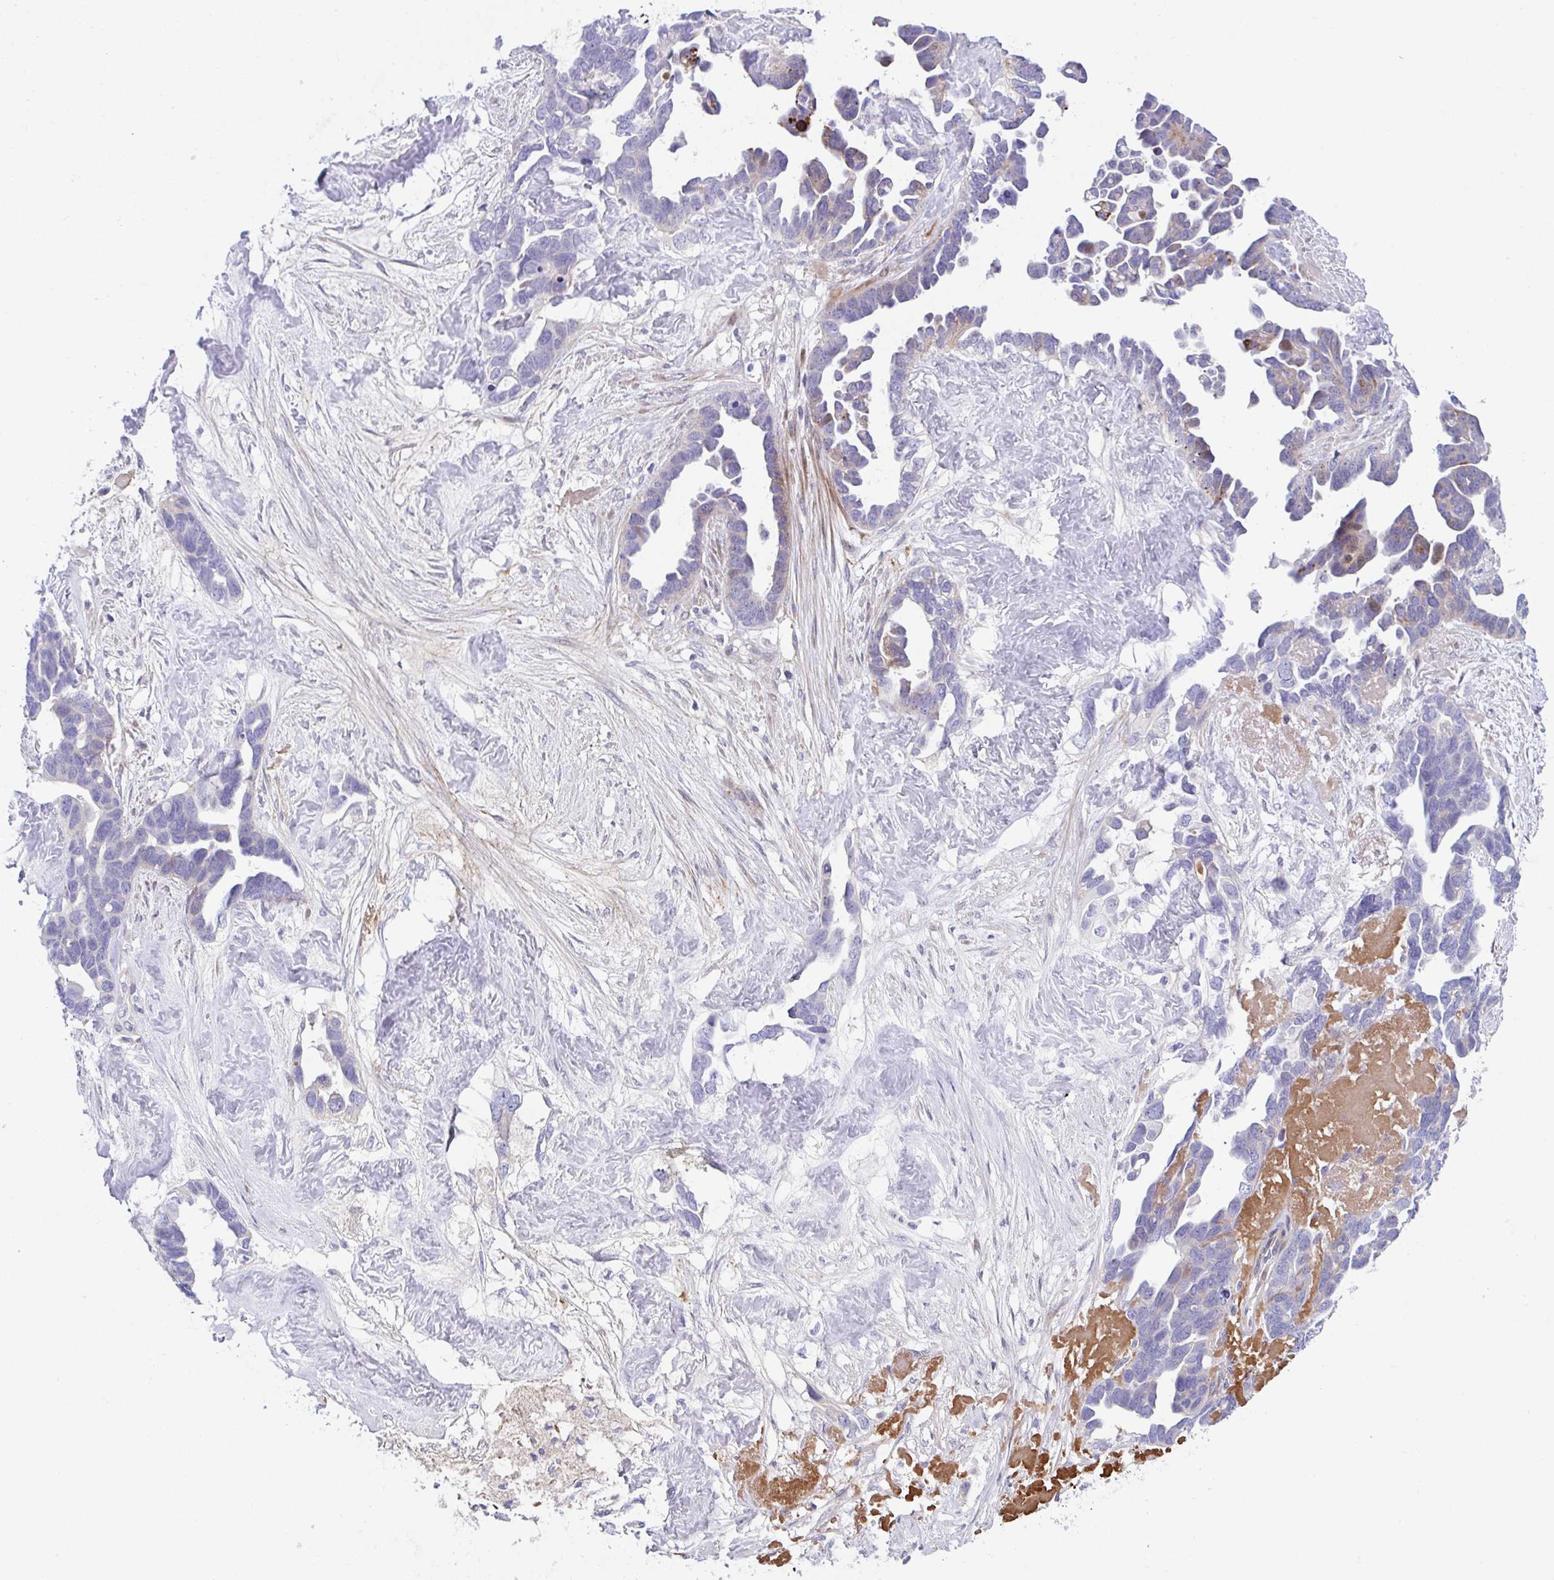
{"staining": {"intensity": "negative", "quantity": "none", "location": "none"}, "tissue": "ovarian cancer", "cell_type": "Tumor cells", "image_type": "cancer", "snomed": [{"axis": "morphology", "description": "Cystadenocarcinoma, serous, NOS"}, {"axis": "topography", "description": "Ovary"}], "caption": "Tumor cells show no significant protein expression in ovarian cancer (serous cystadenocarcinoma).", "gene": "ZNF713", "patient": {"sex": "female", "age": 54}}